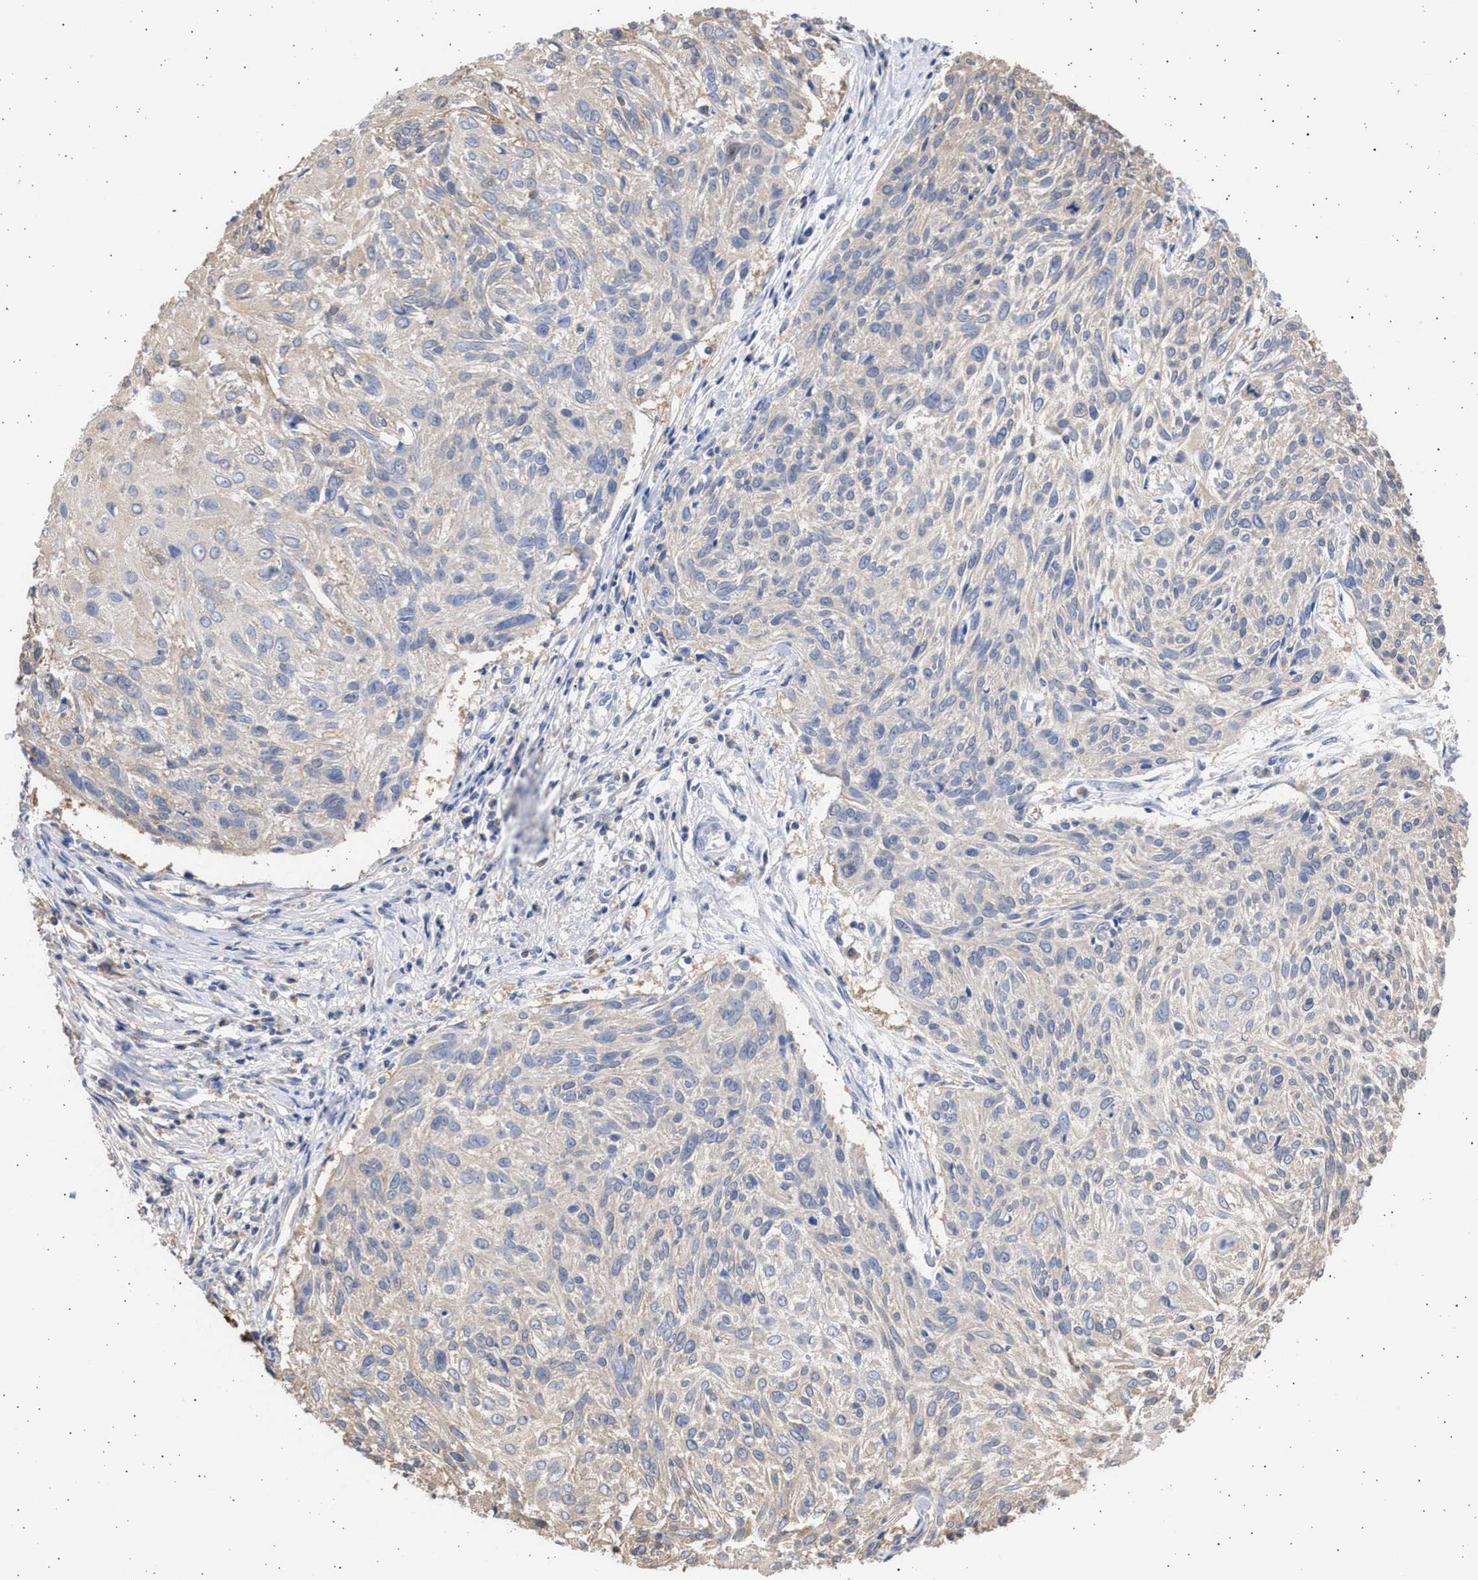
{"staining": {"intensity": "negative", "quantity": "none", "location": "none"}, "tissue": "cervical cancer", "cell_type": "Tumor cells", "image_type": "cancer", "snomed": [{"axis": "morphology", "description": "Squamous cell carcinoma, NOS"}, {"axis": "topography", "description": "Cervix"}], "caption": "Photomicrograph shows no protein positivity in tumor cells of cervical cancer (squamous cell carcinoma) tissue. (Brightfield microscopy of DAB (3,3'-diaminobenzidine) immunohistochemistry at high magnification).", "gene": "ALDOC", "patient": {"sex": "female", "age": 51}}